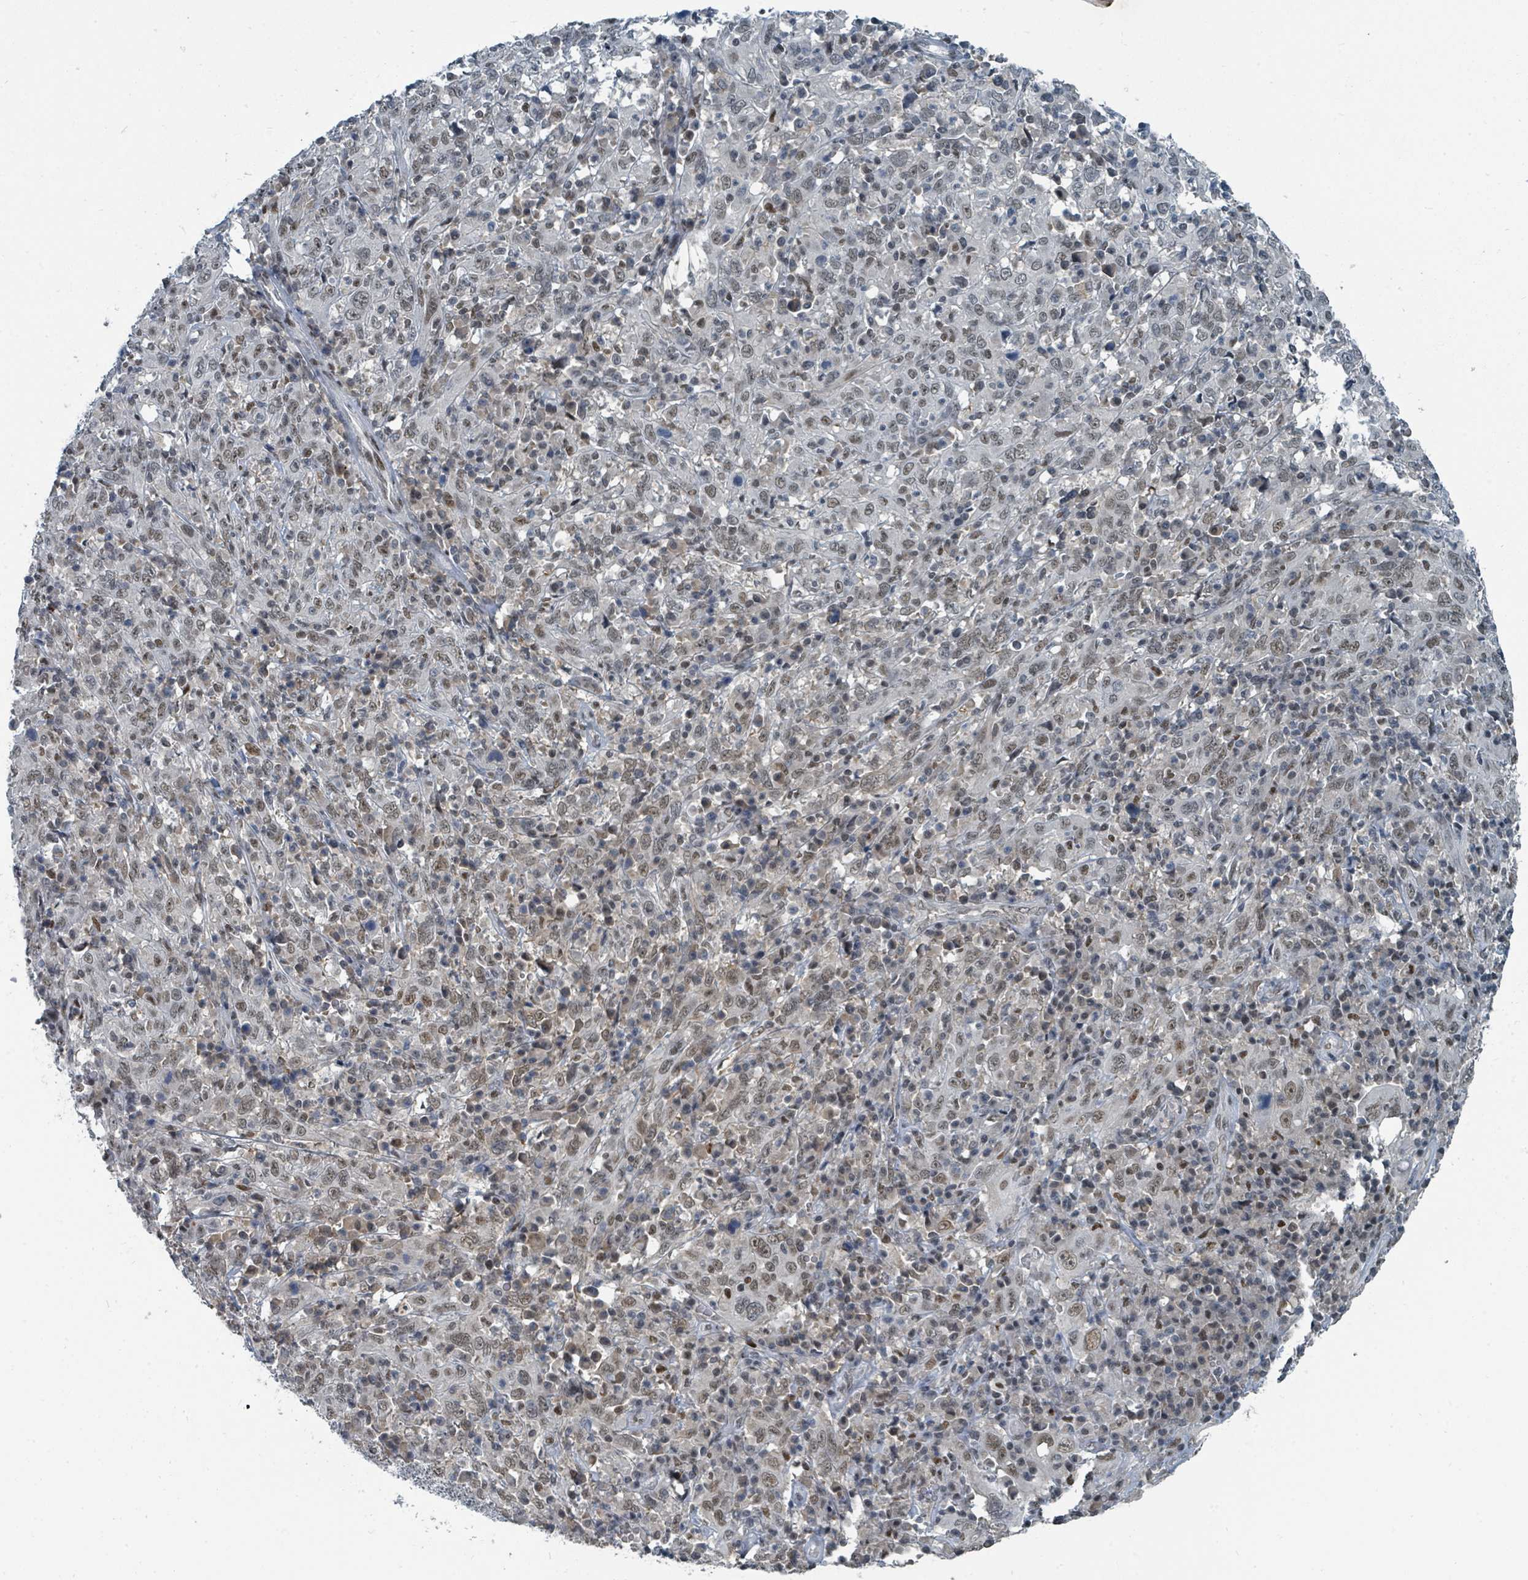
{"staining": {"intensity": "moderate", "quantity": ">75%", "location": "nuclear"}, "tissue": "cervical cancer", "cell_type": "Tumor cells", "image_type": "cancer", "snomed": [{"axis": "morphology", "description": "Squamous cell carcinoma, NOS"}, {"axis": "topography", "description": "Cervix"}], "caption": "Cervical squamous cell carcinoma stained with a brown dye displays moderate nuclear positive expression in about >75% of tumor cells.", "gene": "UCK1", "patient": {"sex": "female", "age": 46}}